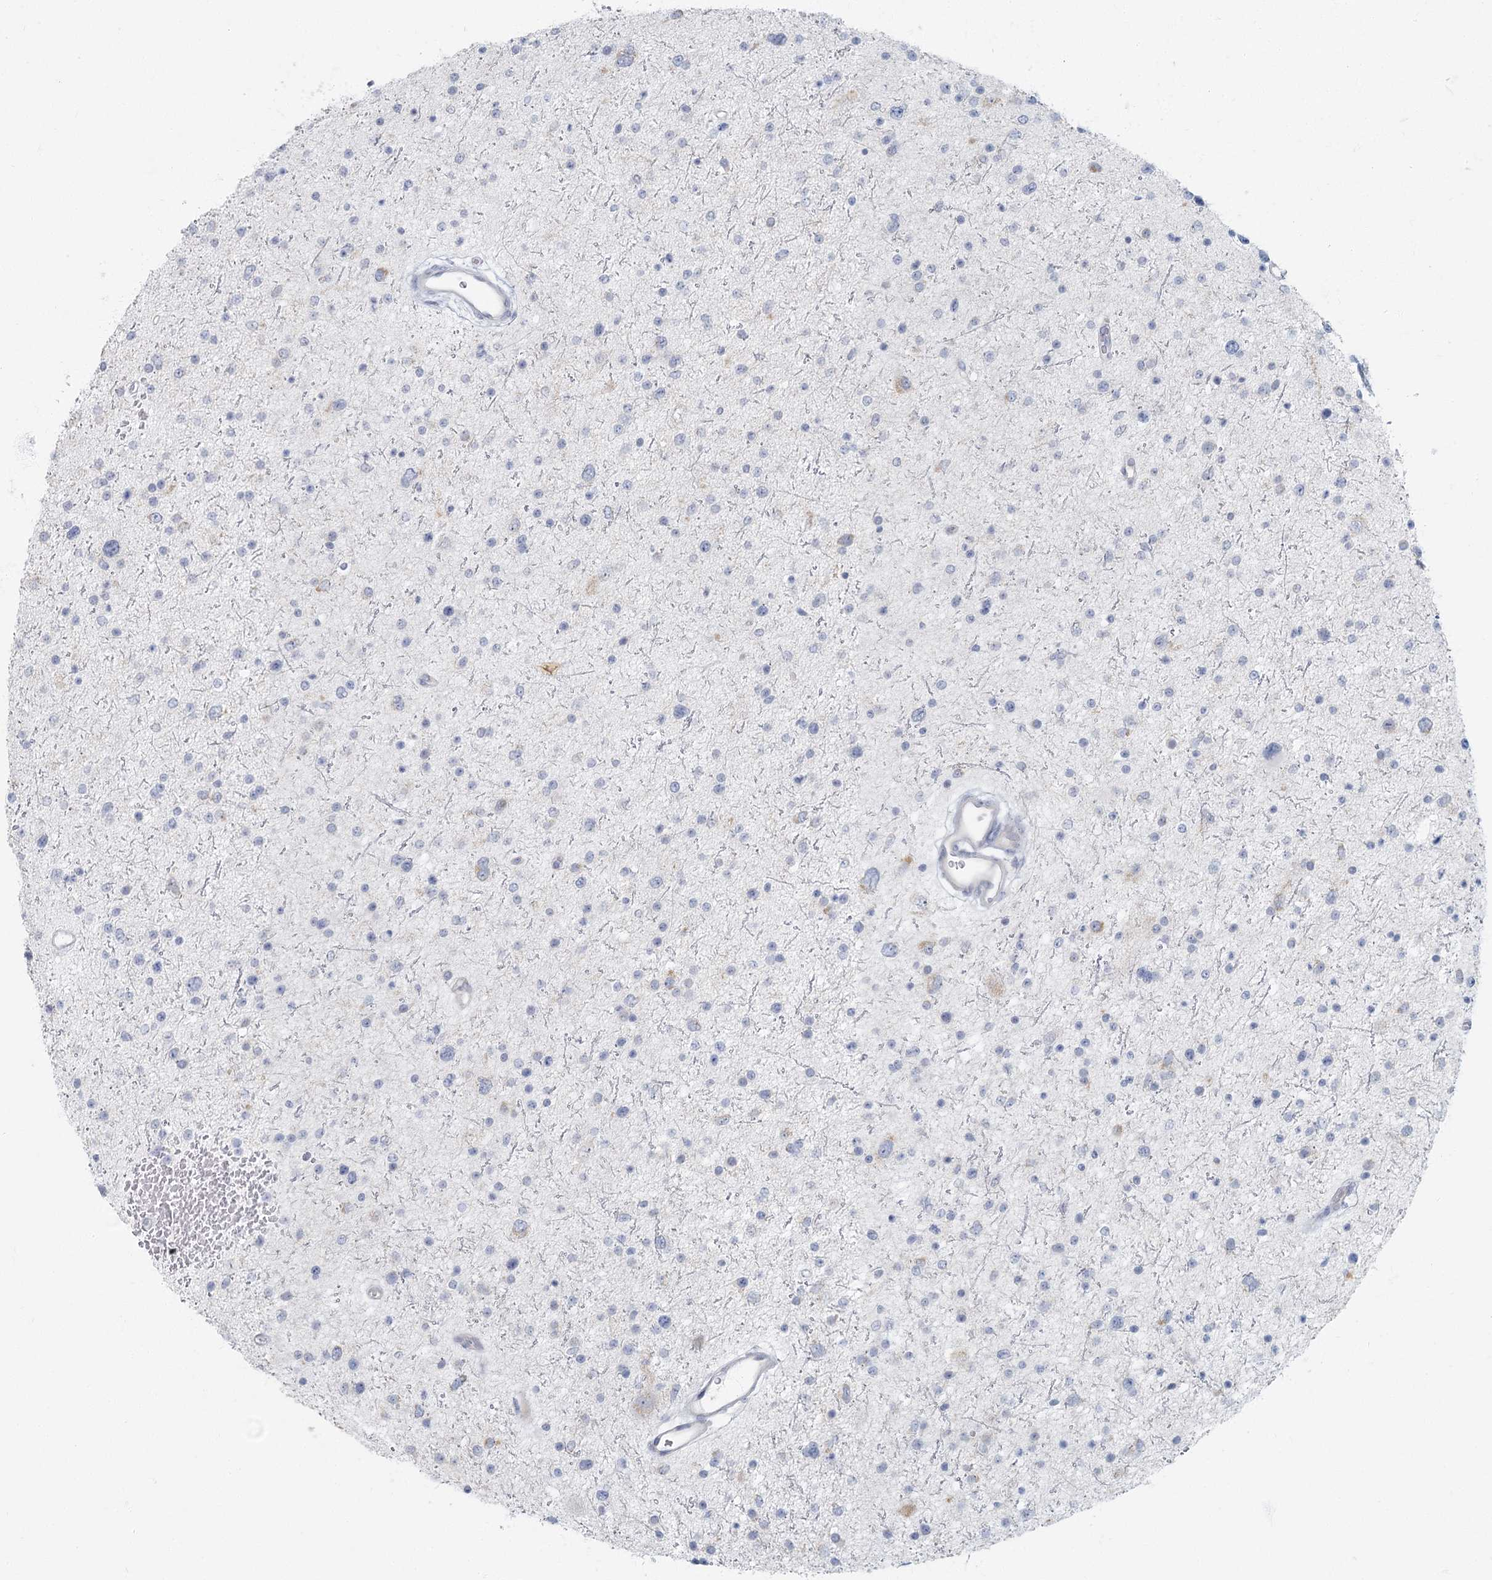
{"staining": {"intensity": "negative", "quantity": "none", "location": "none"}, "tissue": "glioma", "cell_type": "Tumor cells", "image_type": "cancer", "snomed": [{"axis": "morphology", "description": "Glioma, malignant, Low grade"}, {"axis": "topography", "description": "Brain"}], "caption": "This is a micrograph of IHC staining of glioma, which shows no staining in tumor cells. (DAB IHC visualized using brightfield microscopy, high magnification).", "gene": "FAM110C", "patient": {"sex": "female", "age": 37}}